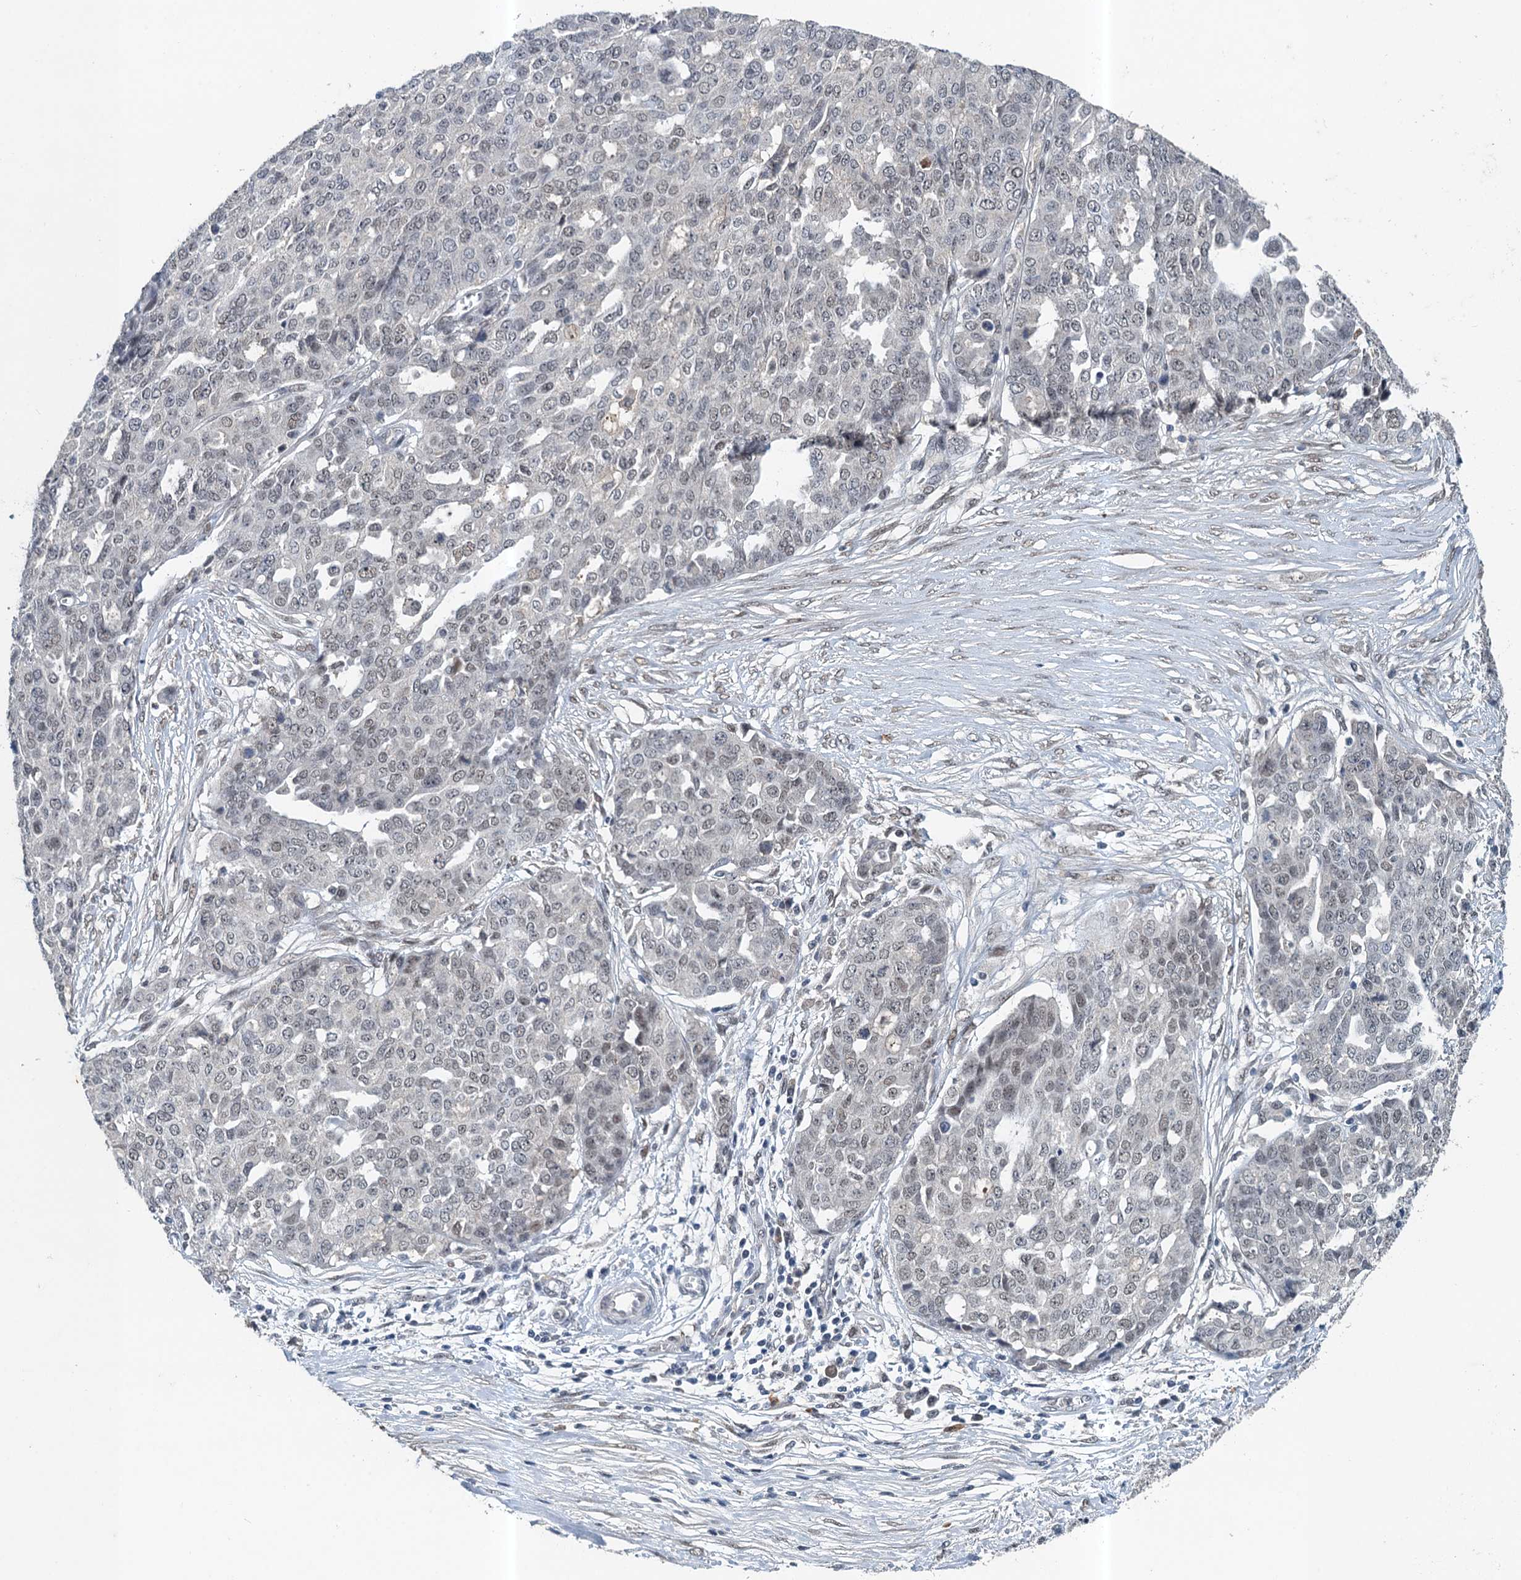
{"staining": {"intensity": "weak", "quantity": "<25%", "location": "nuclear"}, "tissue": "ovarian cancer", "cell_type": "Tumor cells", "image_type": "cancer", "snomed": [{"axis": "morphology", "description": "Cystadenocarcinoma, serous, NOS"}, {"axis": "topography", "description": "Soft tissue"}, {"axis": "topography", "description": "Ovary"}], "caption": "IHC histopathology image of human ovarian serous cystadenocarcinoma stained for a protein (brown), which shows no staining in tumor cells. (IHC, brightfield microscopy, high magnification).", "gene": "CSTF3", "patient": {"sex": "female", "age": 57}}